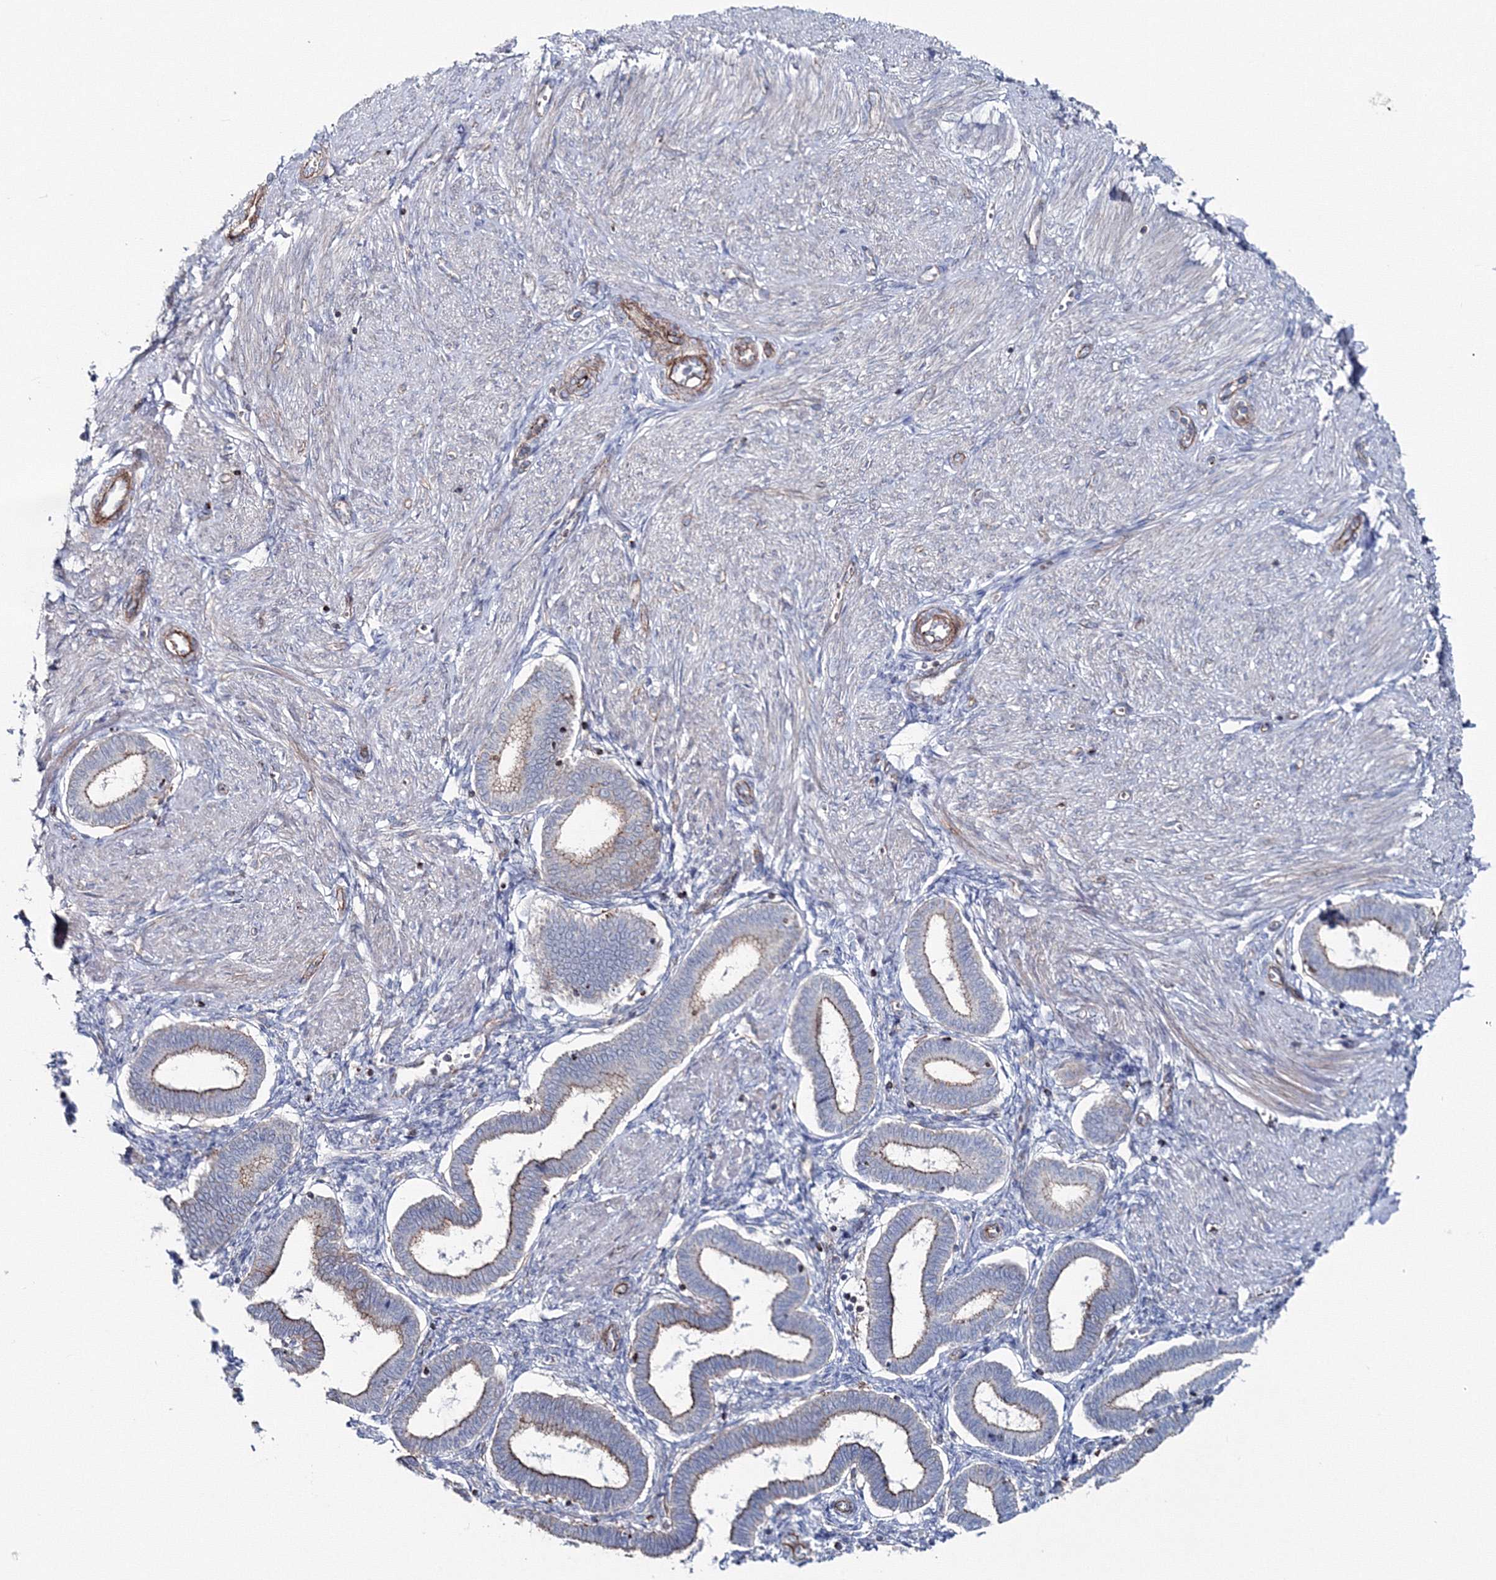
{"staining": {"intensity": "negative", "quantity": "none", "location": "none"}, "tissue": "endometrium", "cell_type": "Cells in endometrial stroma", "image_type": "normal", "snomed": [{"axis": "morphology", "description": "Normal tissue, NOS"}, {"axis": "topography", "description": "Endometrium"}], "caption": "This is an immunohistochemistry (IHC) photomicrograph of unremarkable endometrium. There is no staining in cells in endometrial stroma.", "gene": "GGA2", "patient": {"sex": "female", "age": 24}}